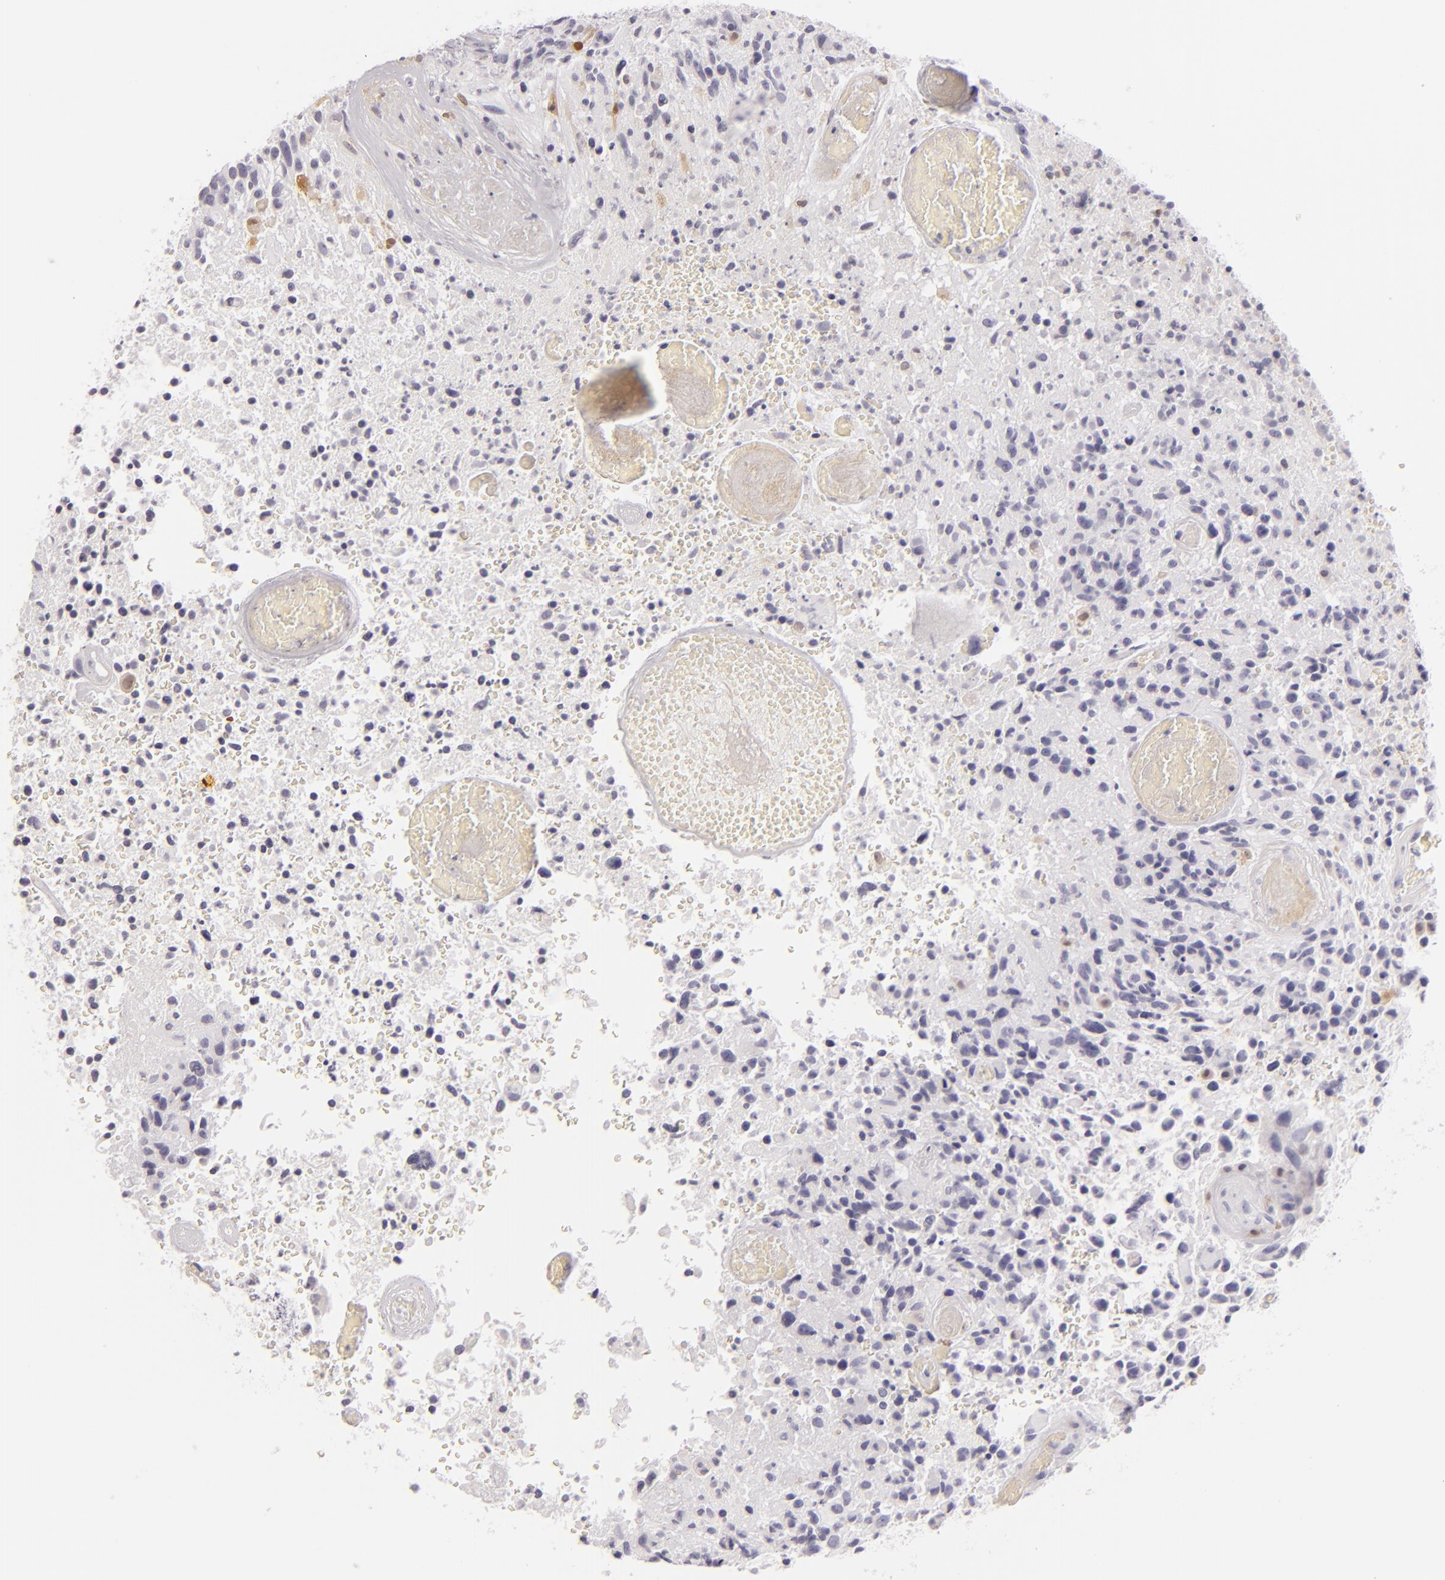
{"staining": {"intensity": "negative", "quantity": "none", "location": "none"}, "tissue": "glioma", "cell_type": "Tumor cells", "image_type": "cancer", "snomed": [{"axis": "morphology", "description": "Glioma, malignant, High grade"}, {"axis": "topography", "description": "Brain"}], "caption": "High power microscopy image of an IHC micrograph of malignant glioma (high-grade), revealing no significant positivity in tumor cells. (DAB (3,3'-diaminobenzidine) immunohistochemistry with hematoxylin counter stain).", "gene": "F13A1", "patient": {"sex": "male", "age": 72}}